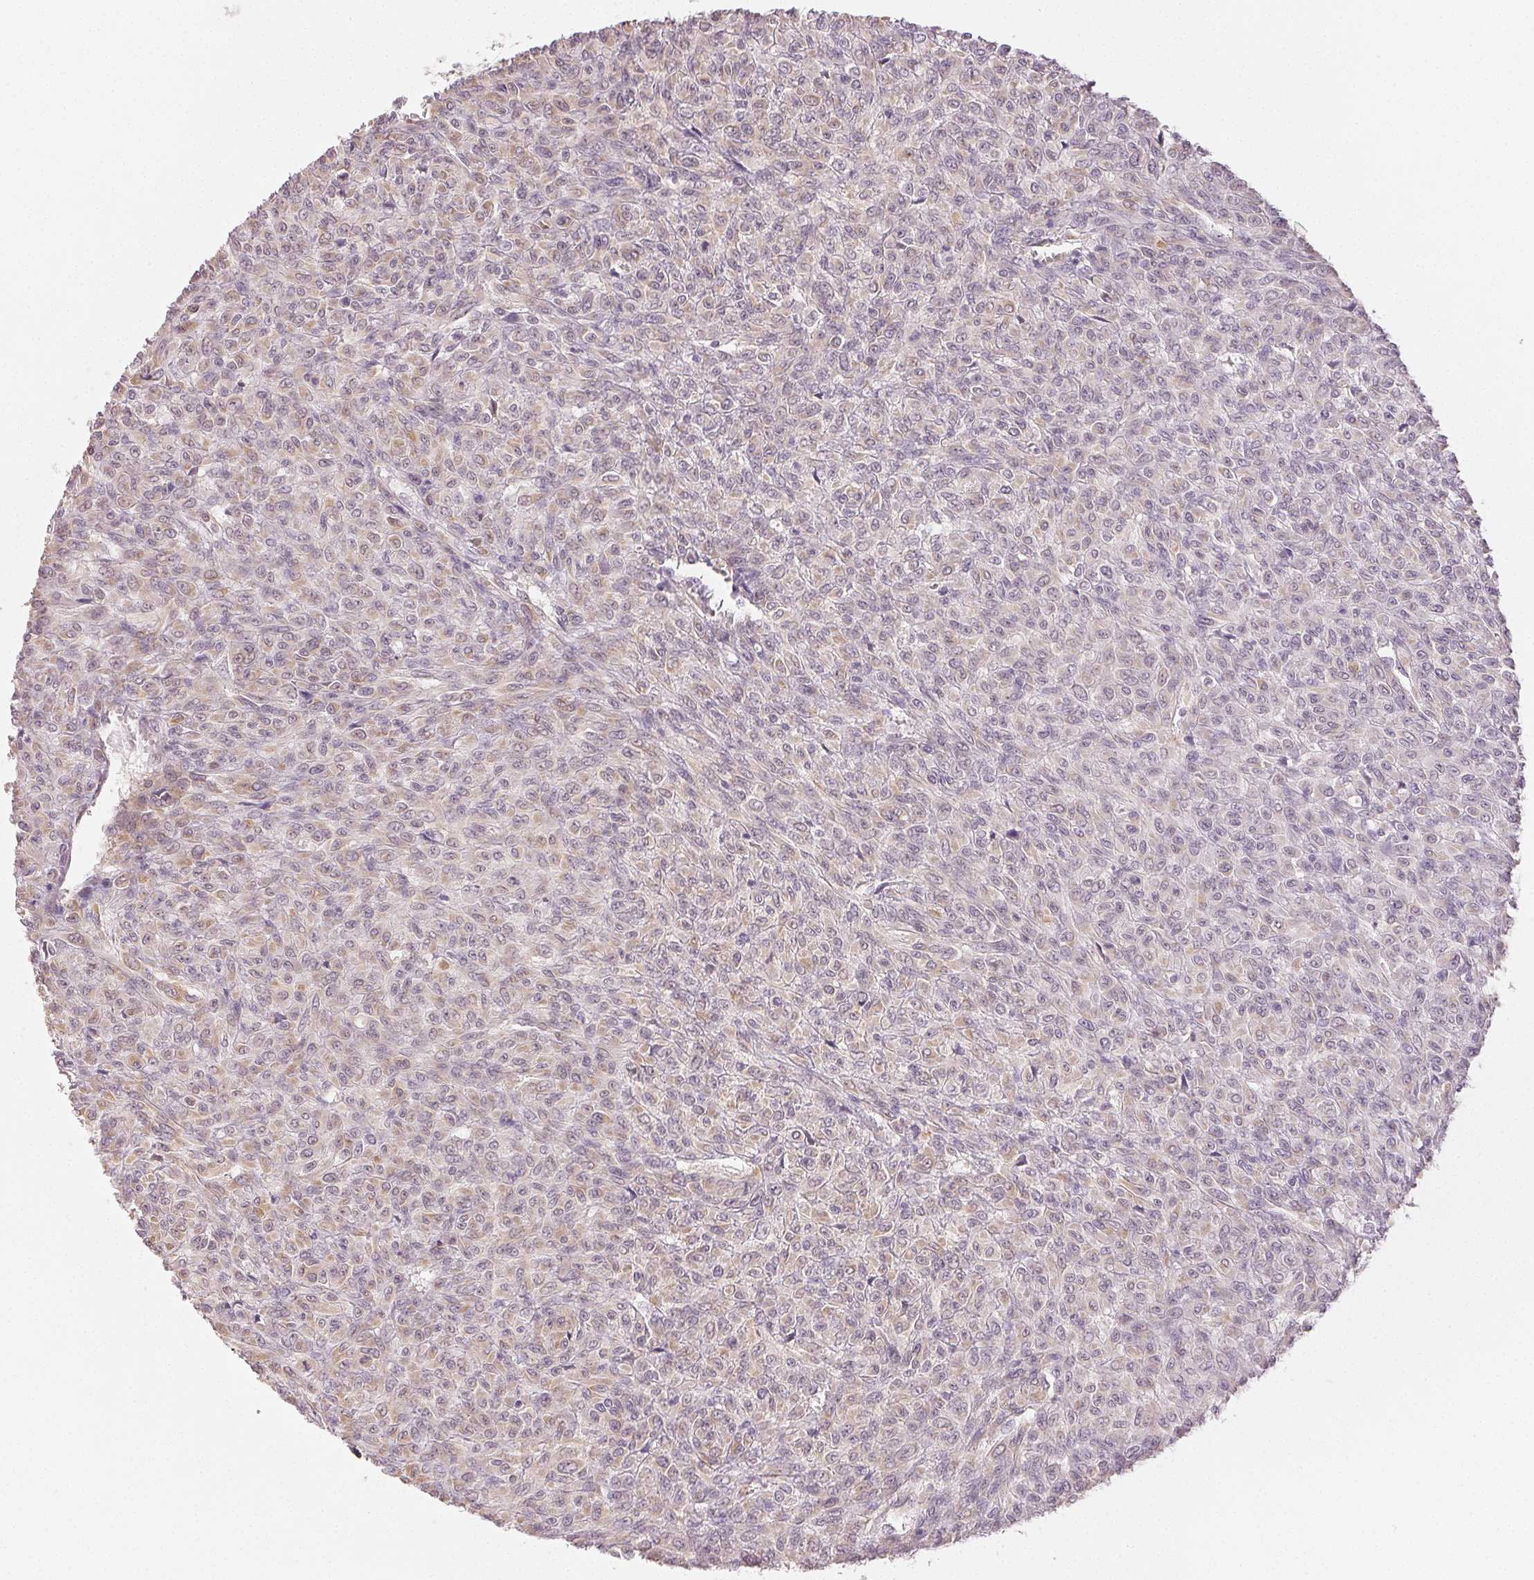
{"staining": {"intensity": "negative", "quantity": "none", "location": "none"}, "tissue": "renal cancer", "cell_type": "Tumor cells", "image_type": "cancer", "snomed": [{"axis": "morphology", "description": "Adenocarcinoma, NOS"}, {"axis": "topography", "description": "Kidney"}], "caption": "DAB immunohistochemical staining of human adenocarcinoma (renal) reveals no significant positivity in tumor cells.", "gene": "MAP1LC3A", "patient": {"sex": "male", "age": 58}}